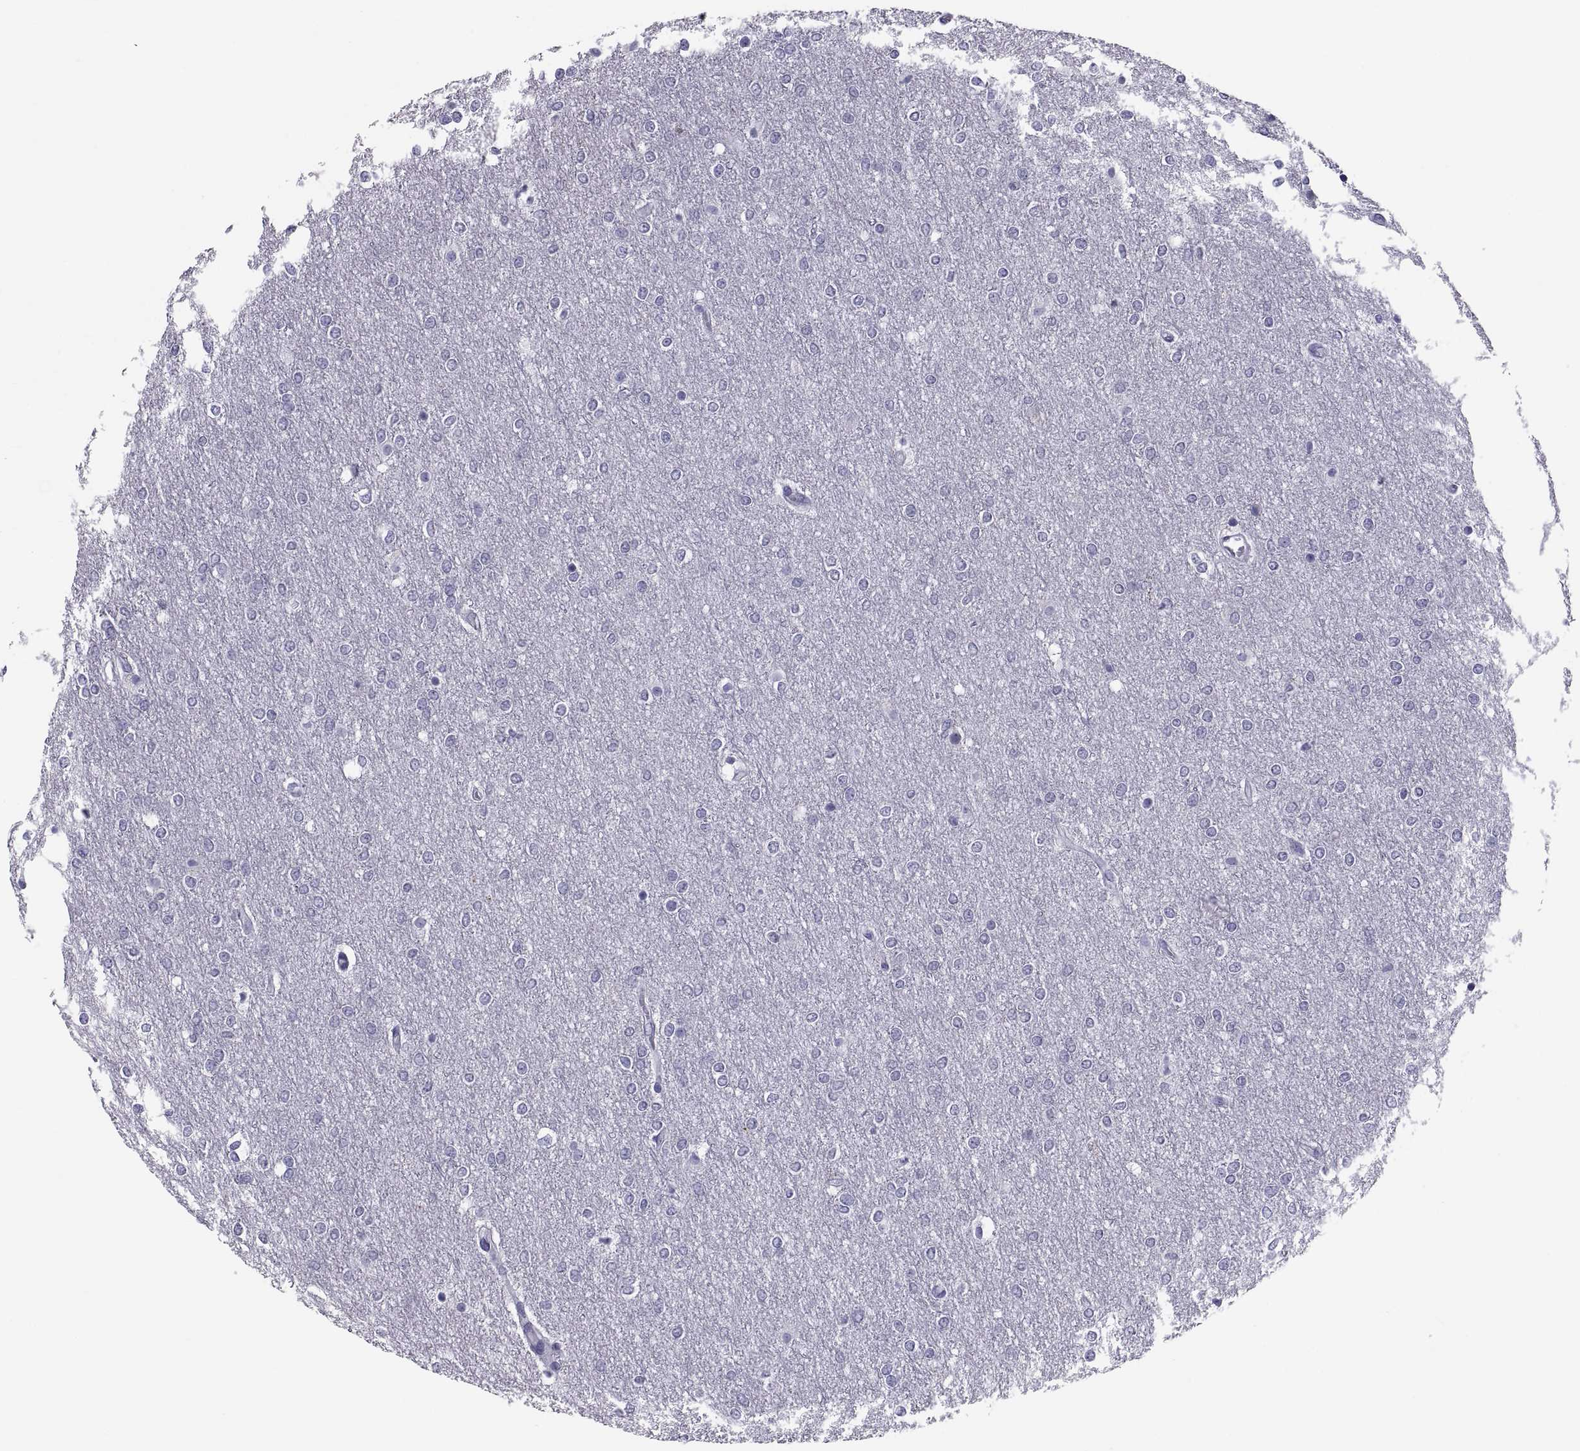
{"staining": {"intensity": "negative", "quantity": "none", "location": "none"}, "tissue": "glioma", "cell_type": "Tumor cells", "image_type": "cancer", "snomed": [{"axis": "morphology", "description": "Glioma, malignant, High grade"}, {"axis": "topography", "description": "Brain"}], "caption": "Tumor cells are negative for protein expression in human malignant glioma (high-grade). The staining was performed using DAB (3,3'-diaminobenzidine) to visualize the protein expression in brown, while the nuclei were stained in blue with hematoxylin (Magnification: 20x).", "gene": "DEFB129", "patient": {"sex": "female", "age": 61}}